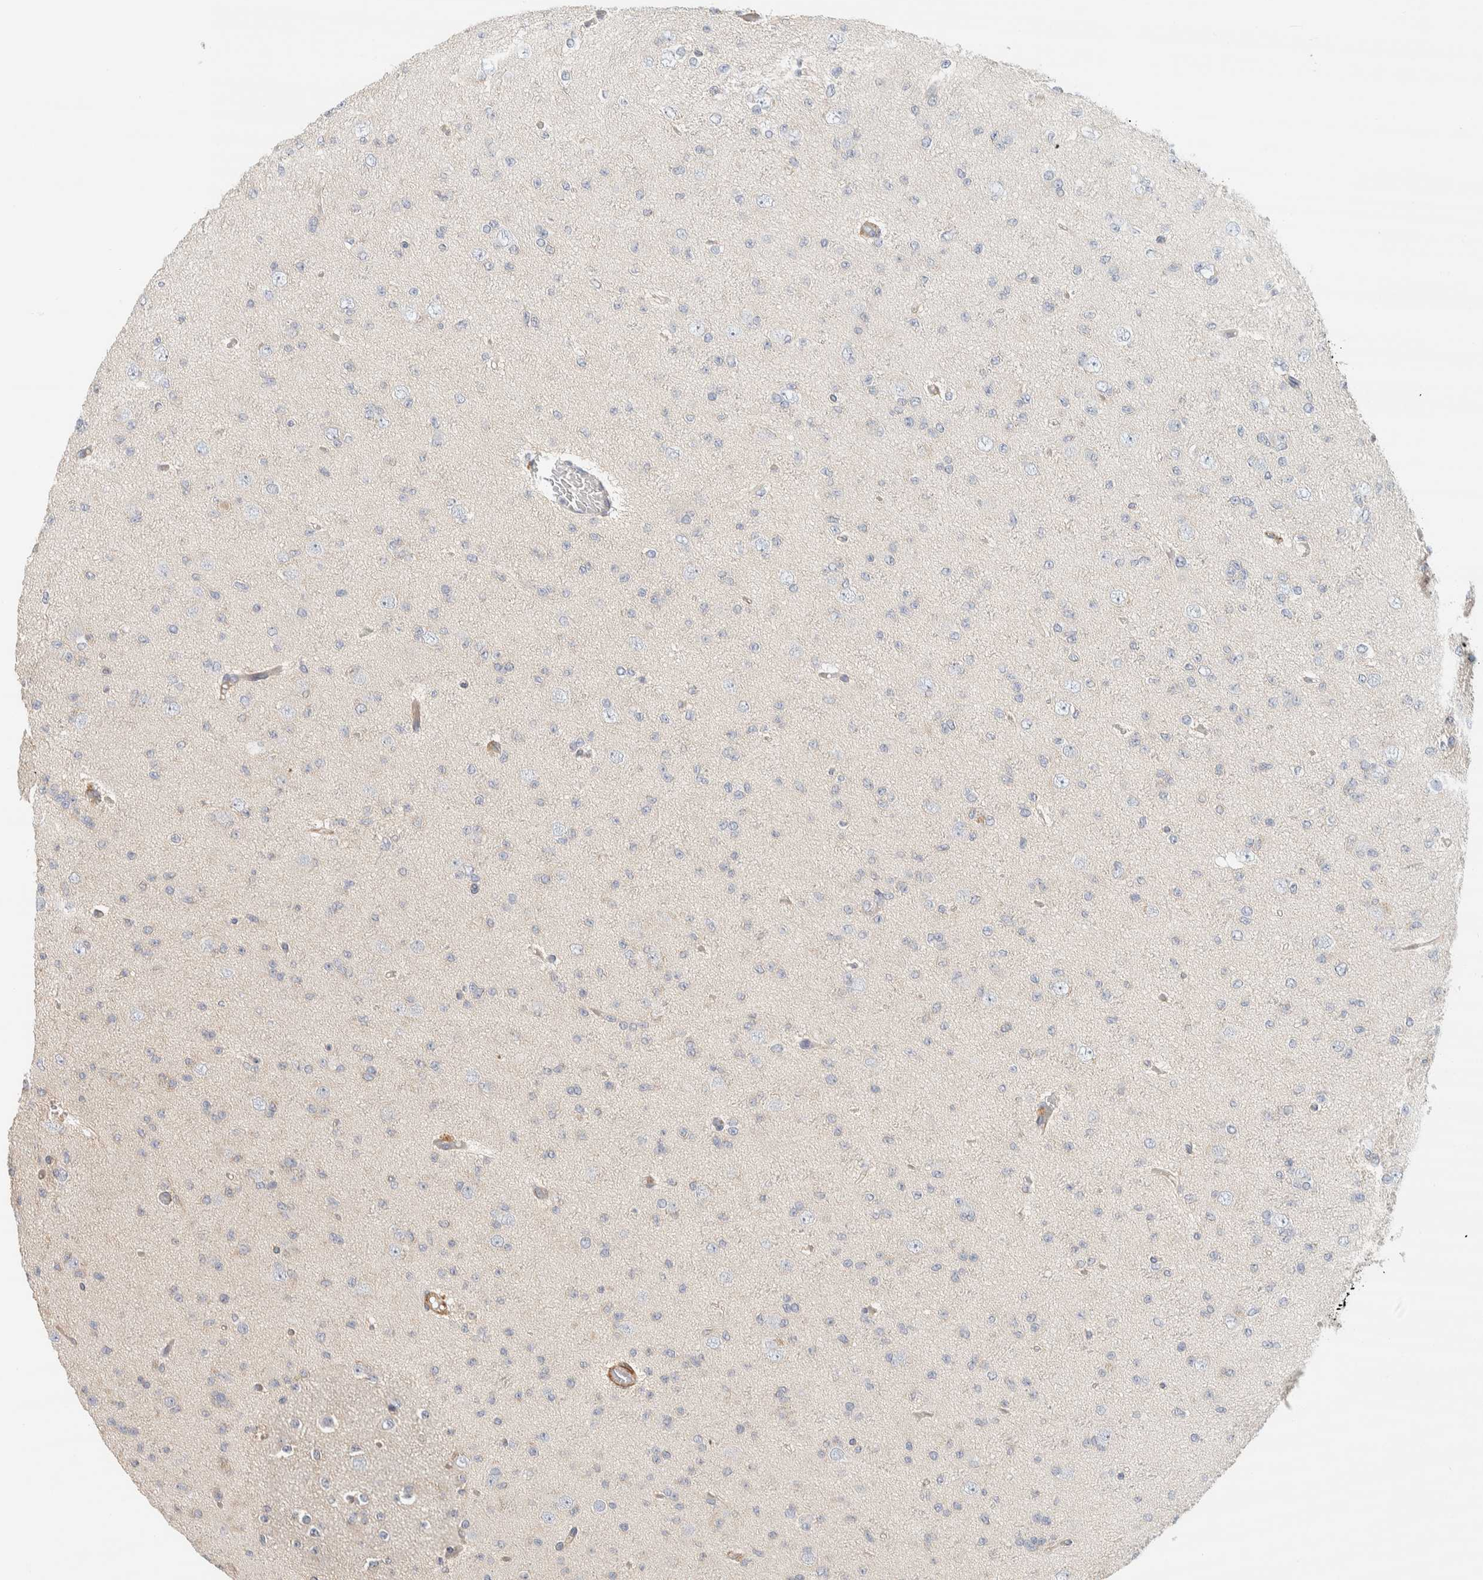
{"staining": {"intensity": "negative", "quantity": "none", "location": "none"}, "tissue": "glioma", "cell_type": "Tumor cells", "image_type": "cancer", "snomed": [{"axis": "morphology", "description": "Glioma, malignant, Low grade"}, {"axis": "topography", "description": "Brain"}], "caption": "This is an IHC photomicrograph of human glioma. There is no staining in tumor cells.", "gene": "CDR2", "patient": {"sex": "female", "age": 22}}